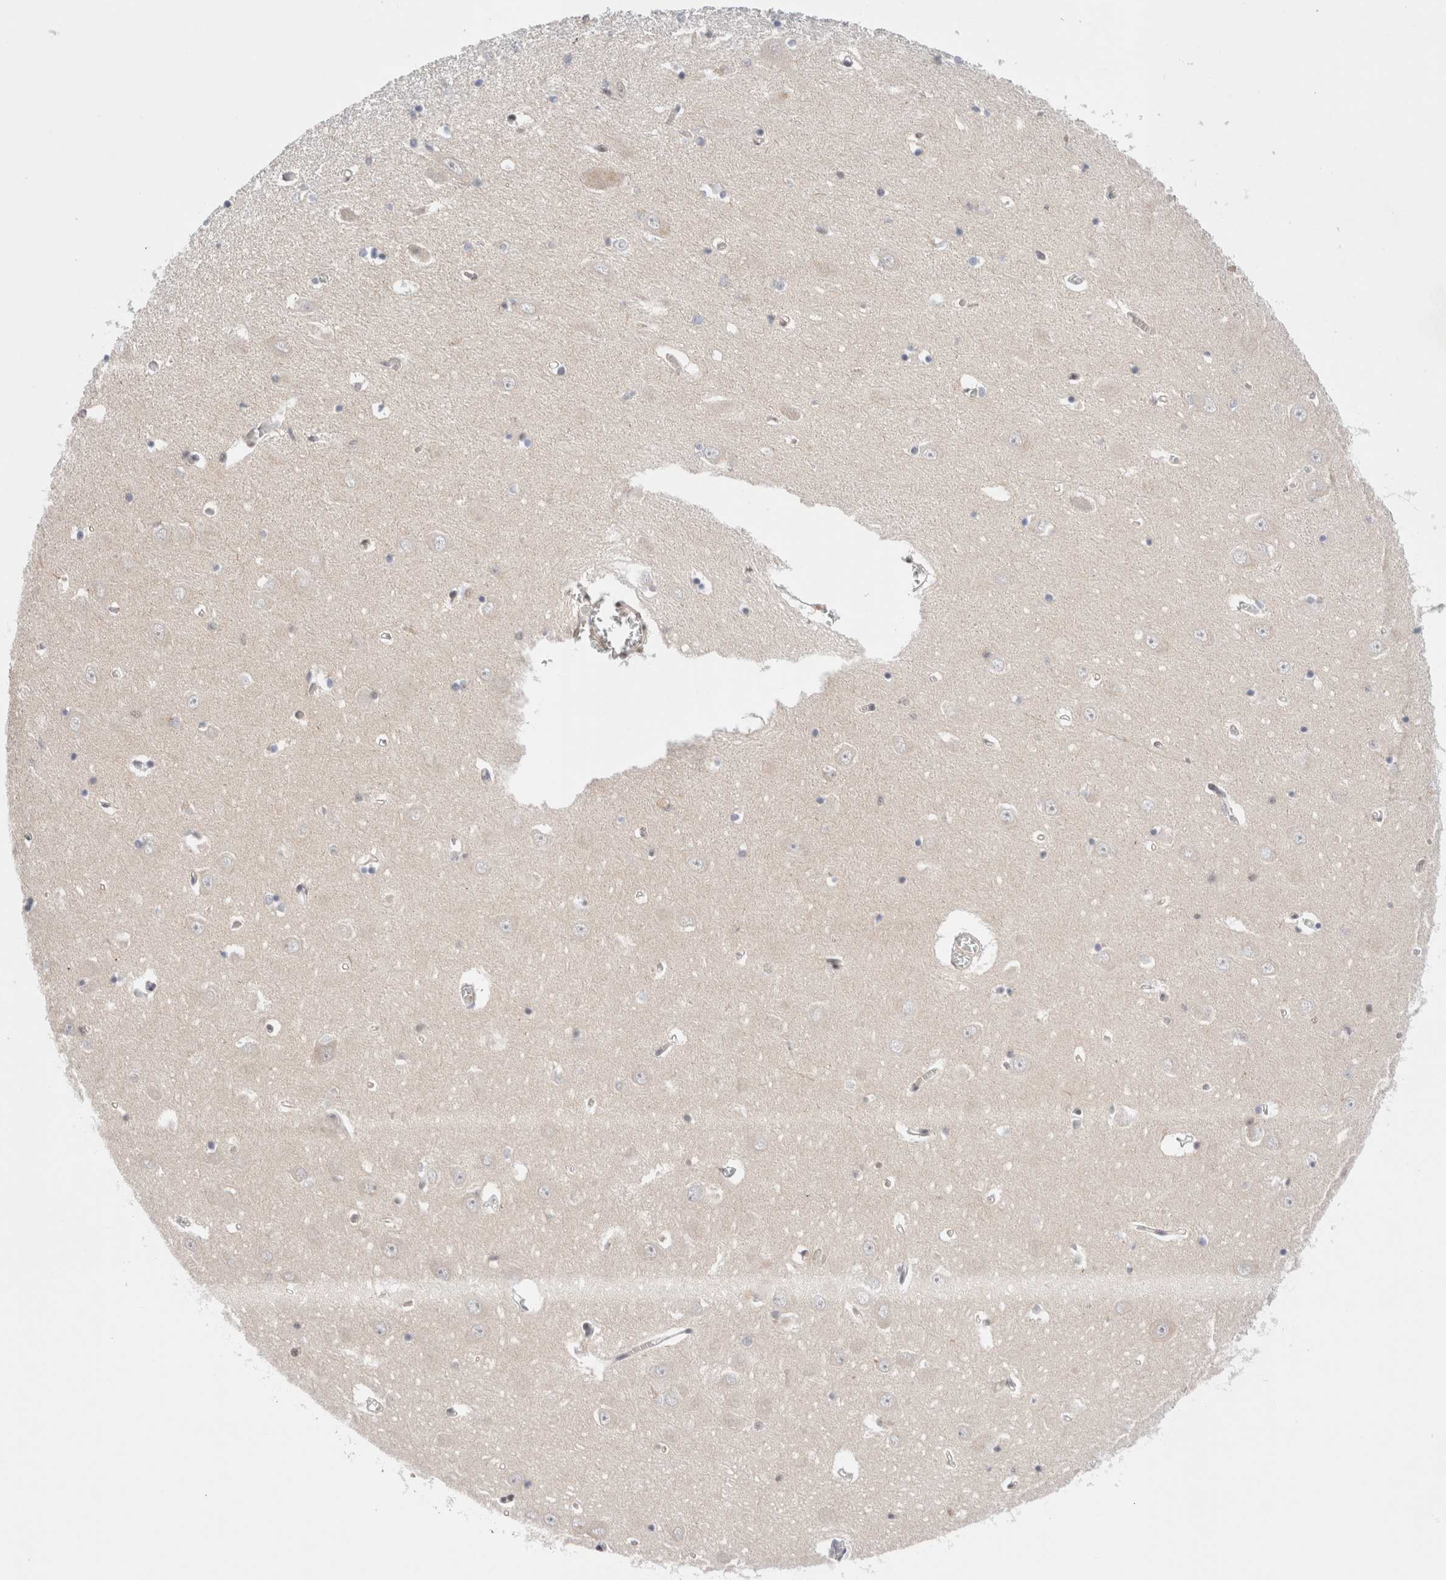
{"staining": {"intensity": "weak", "quantity": "<25%", "location": "nuclear"}, "tissue": "hippocampus", "cell_type": "Glial cells", "image_type": "normal", "snomed": [{"axis": "morphology", "description": "Normal tissue, NOS"}, {"axis": "topography", "description": "Hippocampus"}], "caption": "This histopathology image is of unremarkable hippocampus stained with immunohistochemistry (IHC) to label a protein in brown with the nuclei are counter-stained blue. There is no expression in glial cells. (Stains: DAB IHC with hematoxylin counter stain, Microscopy: brightfield microscopy at high magnification).", "gene": "GATAD2A", "patient": {"sex": "male", "age": 70}}